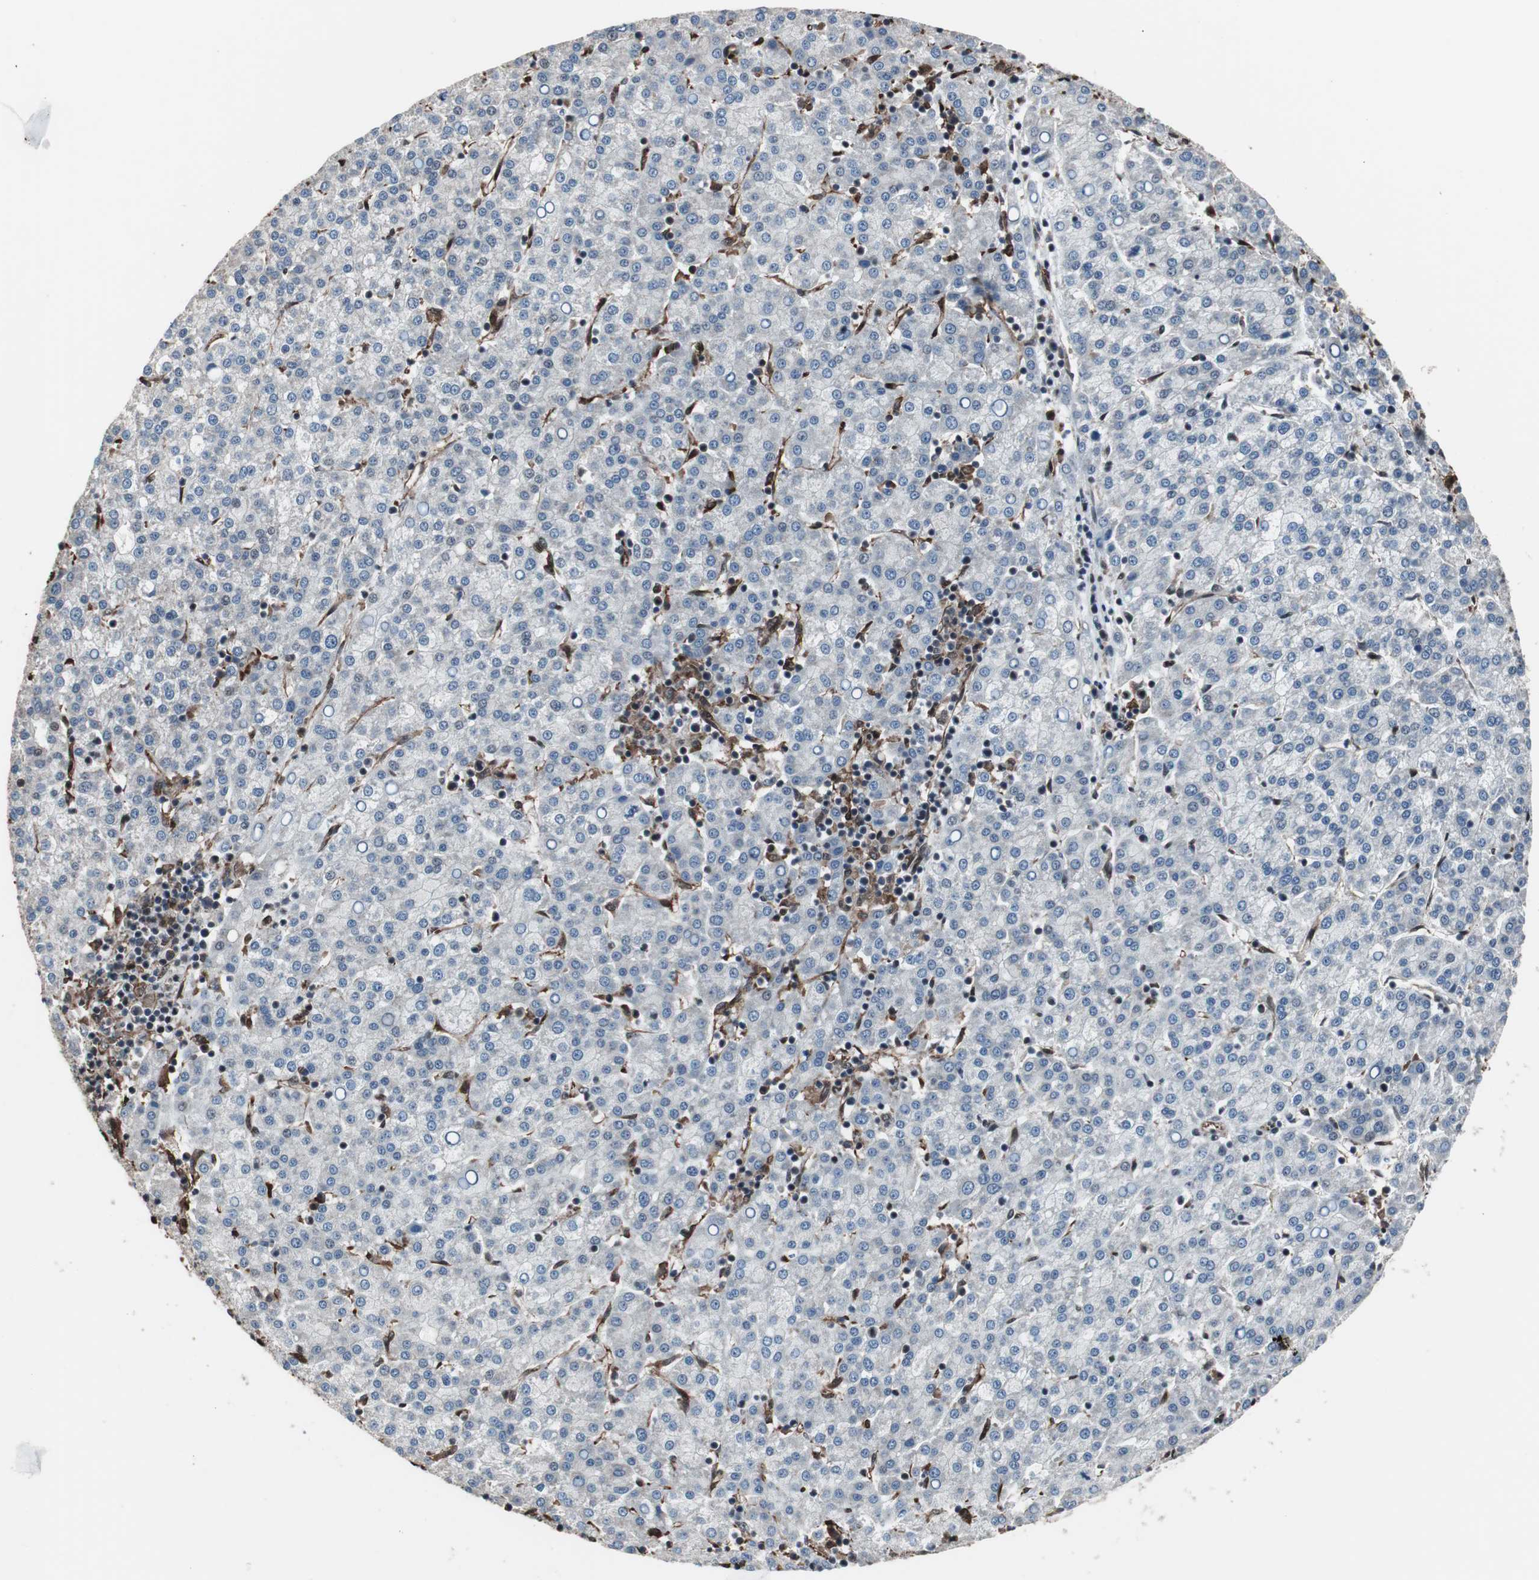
{"staining": {"intensity": "negative", "quantity": "none", "location": "none"}, "tissue": "liver cancer", "cell_type": "Tumor cells", "image_type": "cancer", "snomed": [{"axis": "morphology", "description": "Carcinoma, Hepatocellular, NOS"}, {"axis": "topography", "description": "Liver"}], "caption": "Protein analysis of liver cancer (hepatocellular carcinoma) demonstrates no significant staining in tumor cells.", "gene": "POGZ", "patient": {"sex": "female", "age": 58}}